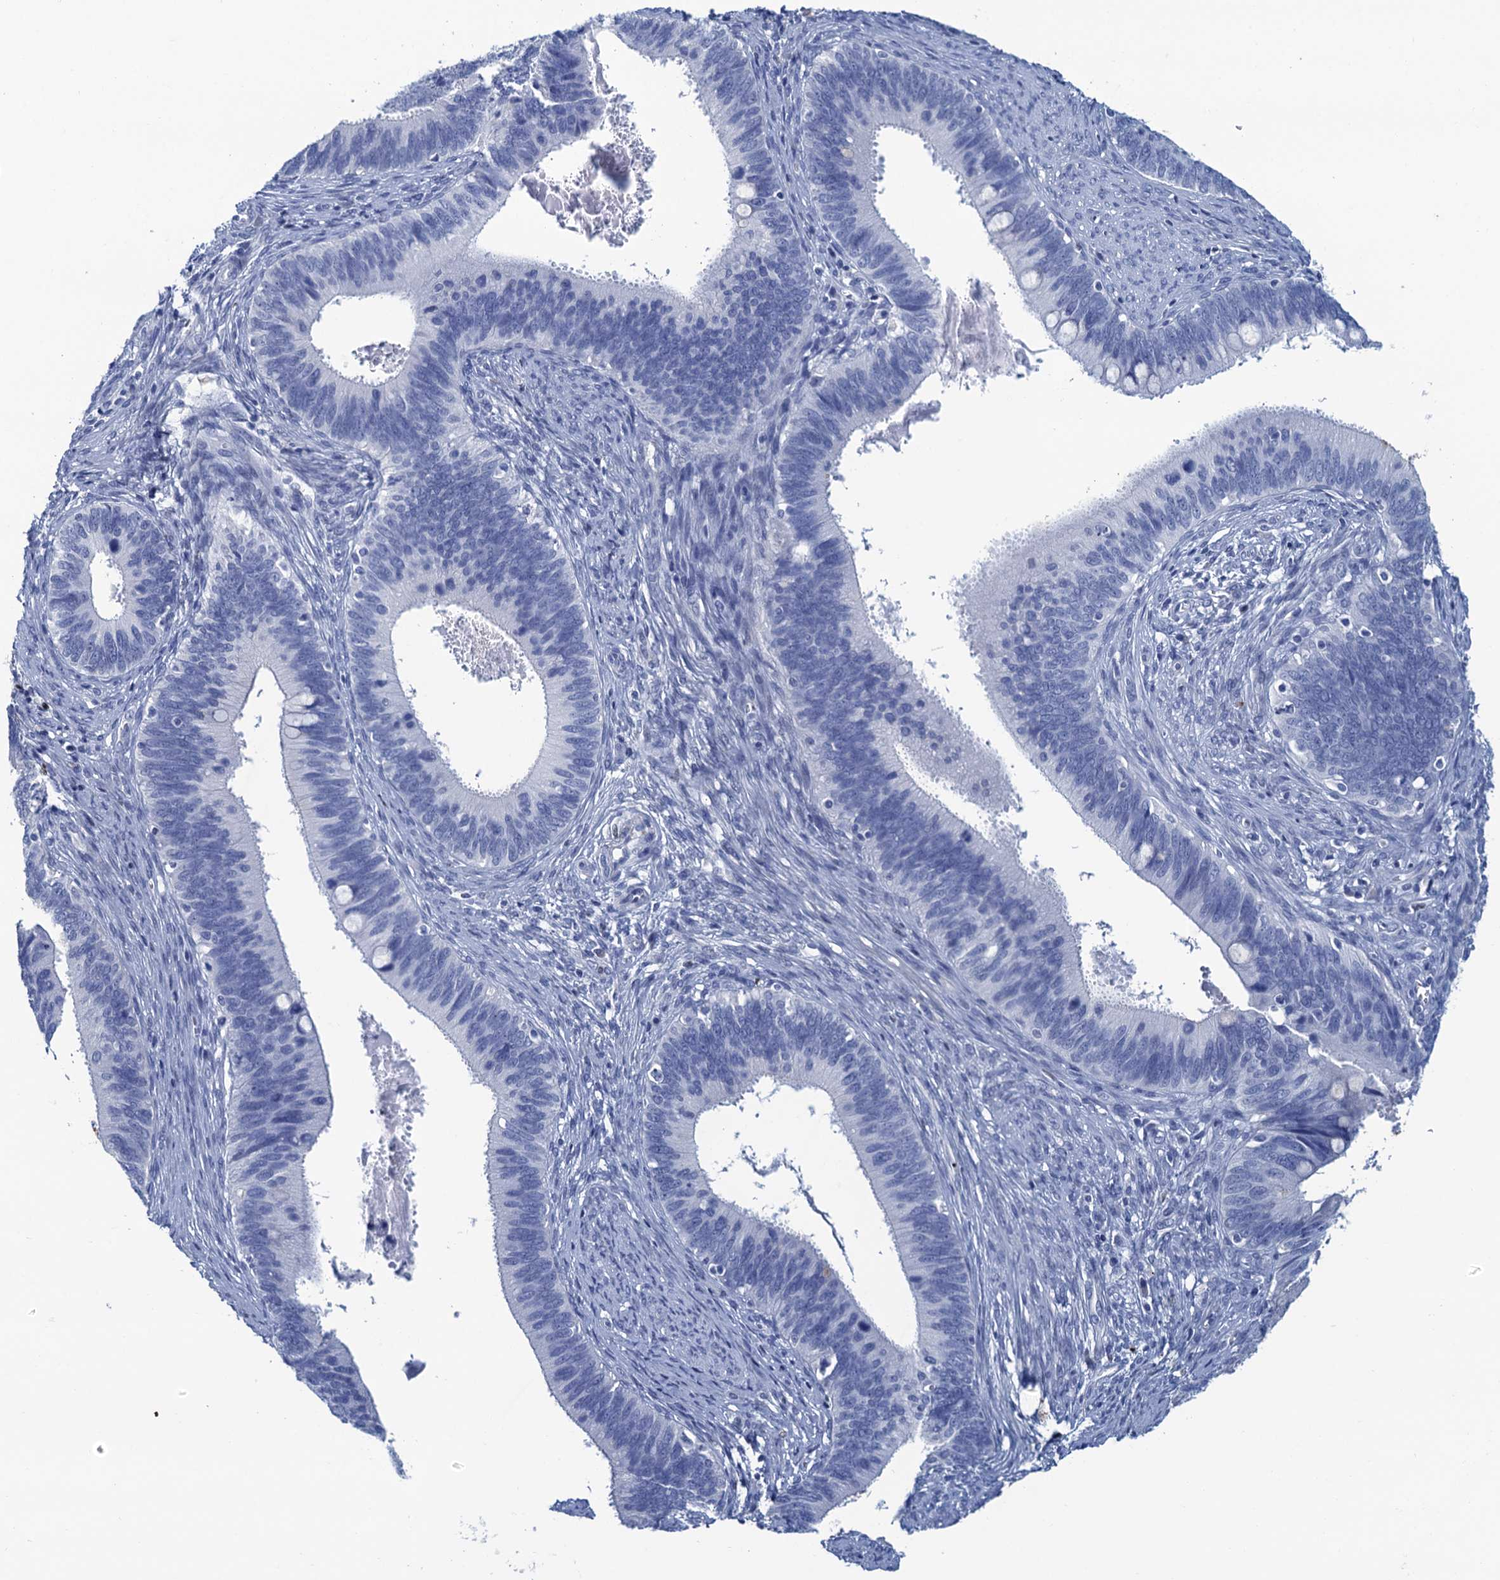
{"staining": {"intensity": "negative", "quantity": "none", "location": "none"}, "tissue": "cervical cancer", "cell_type": "Tumor cells", "image_type": "cancer", "snomed": [{"axis": "morphology", "description": "Adenocarcinoma, NOS"}, {"axis": "topography", "description": "Cervix"}], "caption": "DAB (3,3'-diaminobenzidine) immunohistochemical staining of cervical cancer displays no significant expression in tumor cells.", "gene": "RHCG", "patient": {"sex": "female", "age": 42}}